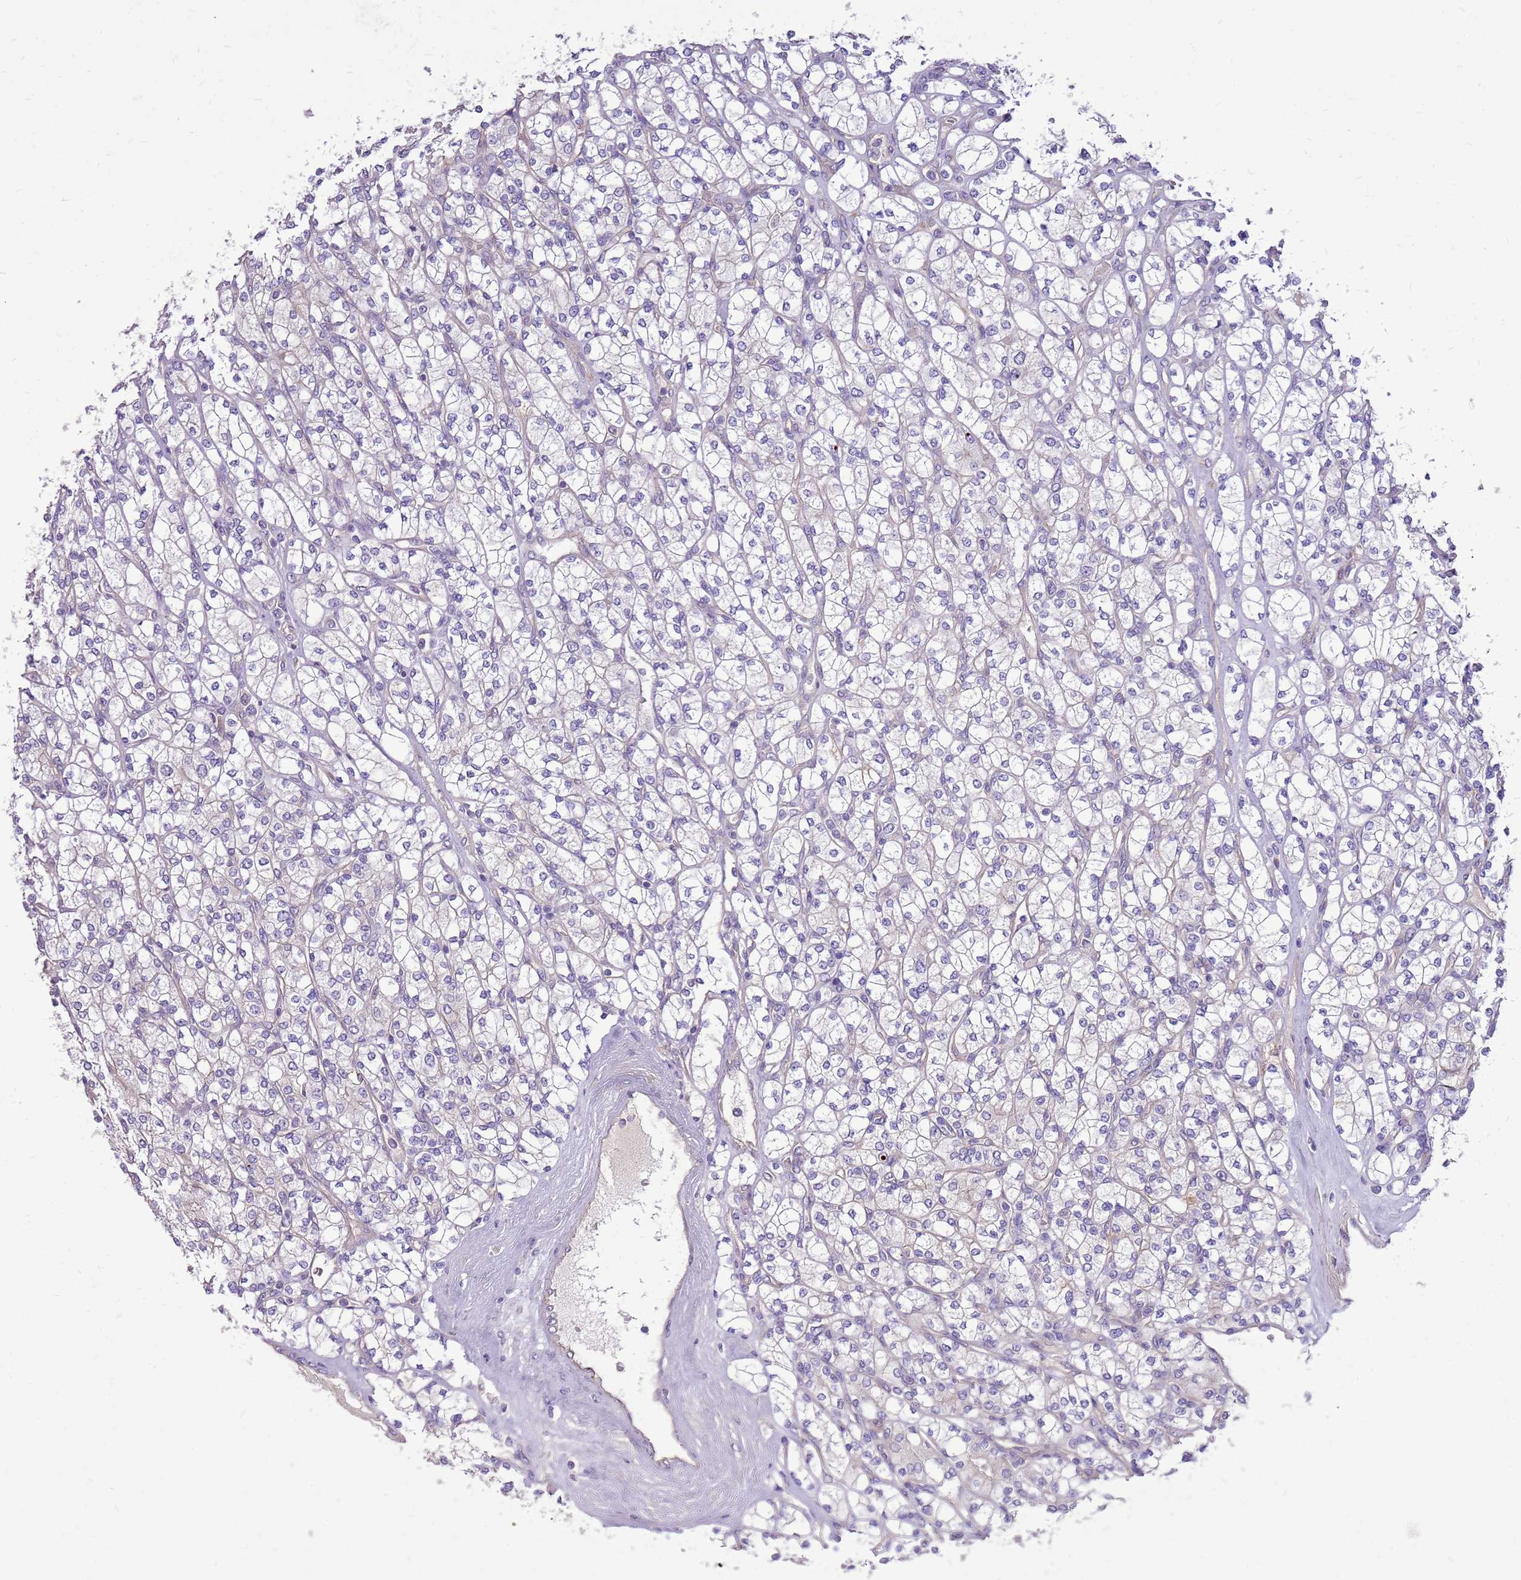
{"staining": {"intensity": "negative", "quantity": "none", "location": "none"}, "tissue": "renal cancer", "cell_type": "Tumor cells", "image_type": "cancer", "snomed": [{"axis": "morphology", "description": "Adenocarcinoma, NOS"}, {"axis": "topography", "description": "Kidney"}], "caption": "Immunohistochemical staining of human renal cancer displays no significant staining in tumor cells.", "gene": "NTN4", "patient": {"sex": "male", "age": 77}}